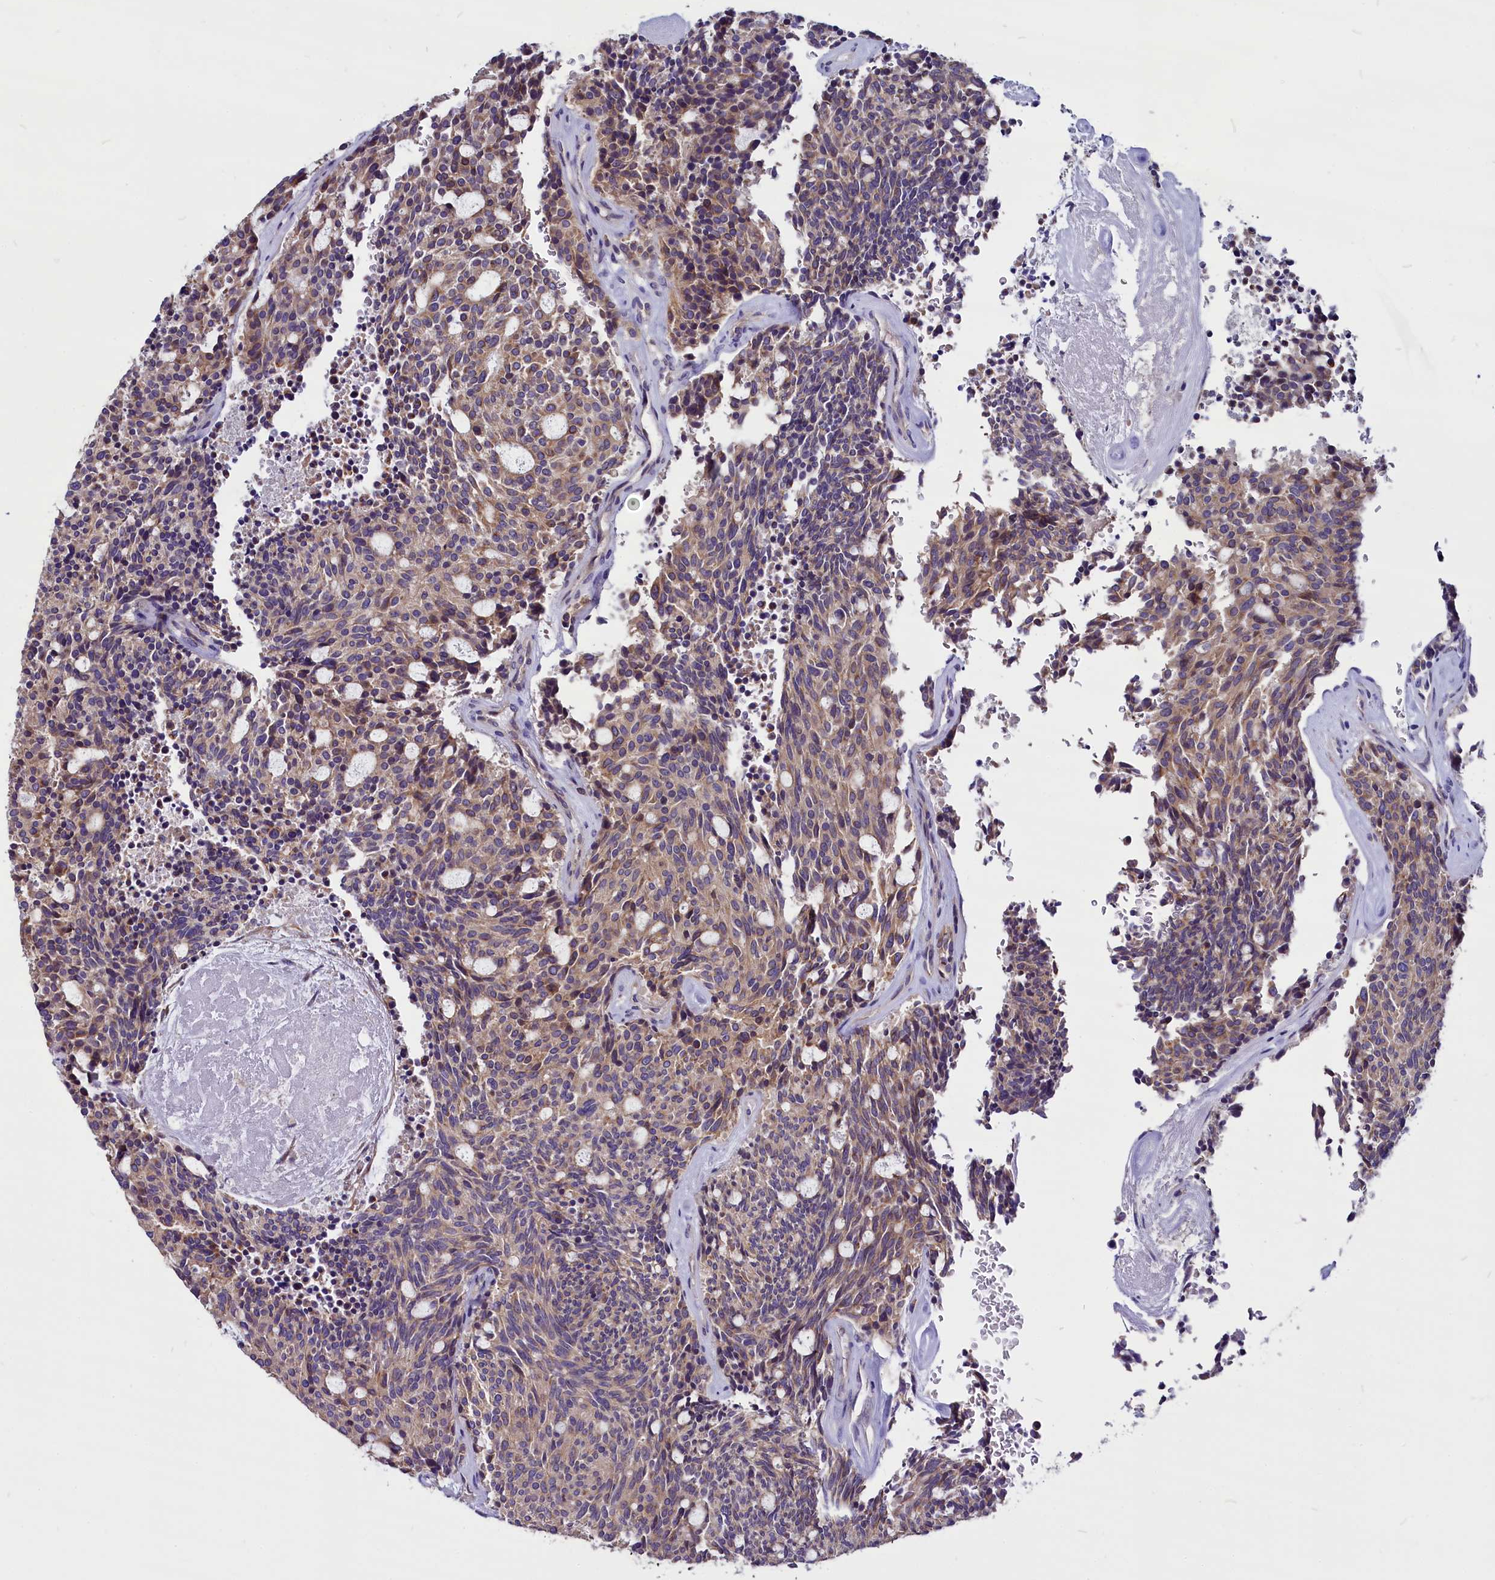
{"staining": {"intensity": "weak", "quantity": "25%-75%", "location": "cytoplasmic/membranous"}, "tissue": "carcinoid", "cell_type": "Tumor cells", "image_type": "cancer", "snomed": [{"axis": "morphology", "description": "Carcinoid, malignant, NOS"}, {"axis": "topography", "description": "Pancreas"}], "caption": "High-power microscopy captured an IHC histopathology image of carcinoid, revealing weak cytoplasmic/membranous staining in approximately 25%-75% of tumor cells.", "gene": "CEP170", "patient": {"sex": "female", "age": 54}}